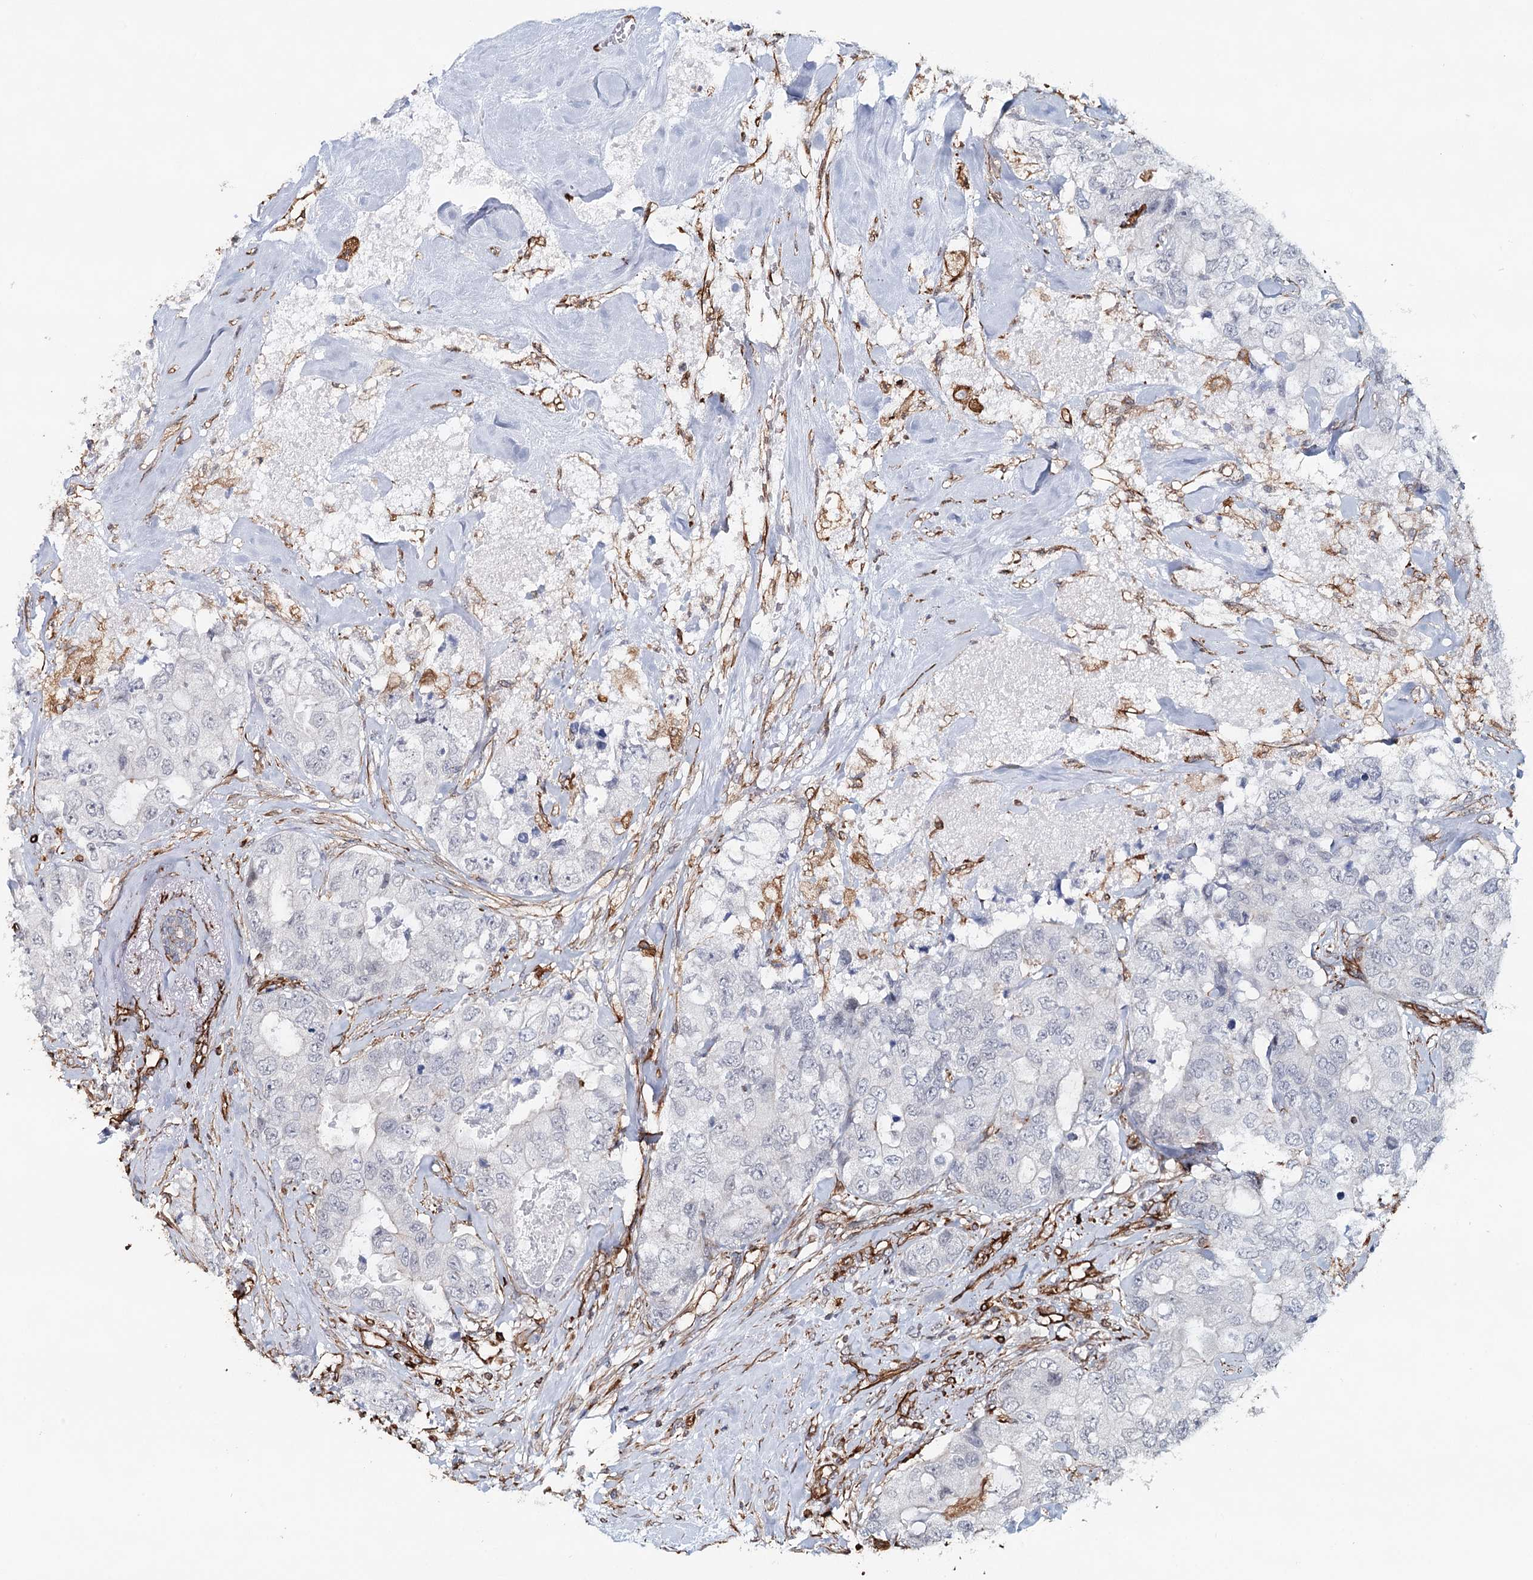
{"staining": {"intensity": "negative", "quantity": "none", "location": "none"}, "tissue": "breast cancer", "cell_type": "Tumor cells", "image_type": "cancer", "snomed": [{"axis": "morphology", "description": "Duct carcinoma"}, {"axis": "topography", "description": "Breast"}], "caption": "An immunohistochemistry micrograph of intraductal carcinoma (breast) is shown. There is no staining in tumor cells of intraductal carcinoma (breast). (Immunohistochemistry, brightfield microscopy, high magnification).", "gene": "SYNPO", "patient": {"sex": "female", "age": 62}}